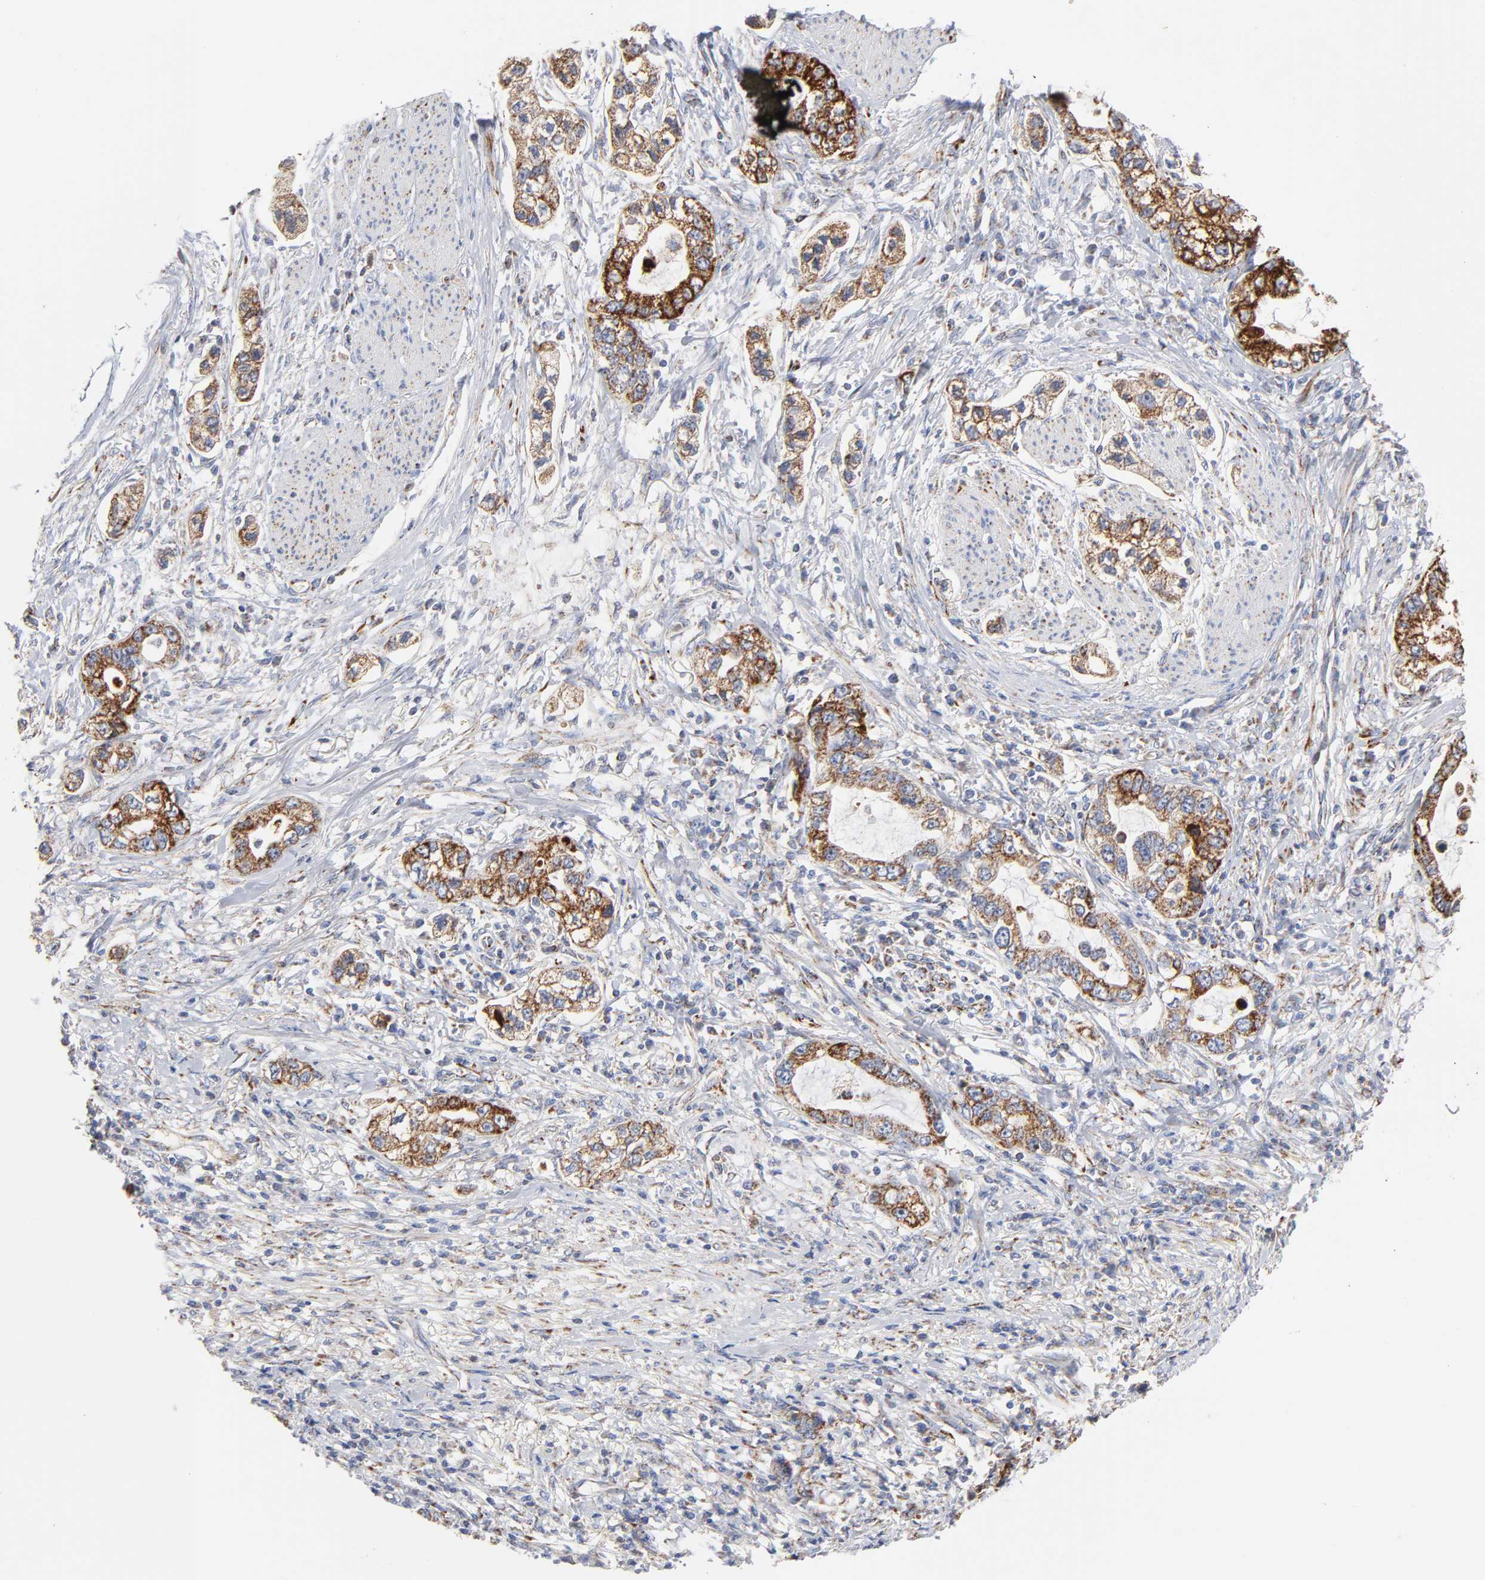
{"staining": {"intensity": "strong", "quantity": ">75%", "location": "cytoplasmic/membranous"}, "tissue": "stomach cancer", "cell_type": "Tumor cells", "image_type": "cancer", "snomed": [{"axis": "morphology", "description": "Adenocarcinoma, NOS"}, {"axis": "topography", "description": "Stomach, lower"}], "caption": "This photomicrograph reveals immunohistochemistry staining of stomach adenocarcinoma, with high strong cytoplasmic/membranous staining in about >75% of tumor cells.", "gene": "DIABLO", "patient": {"sex": "female", "age": 93}}